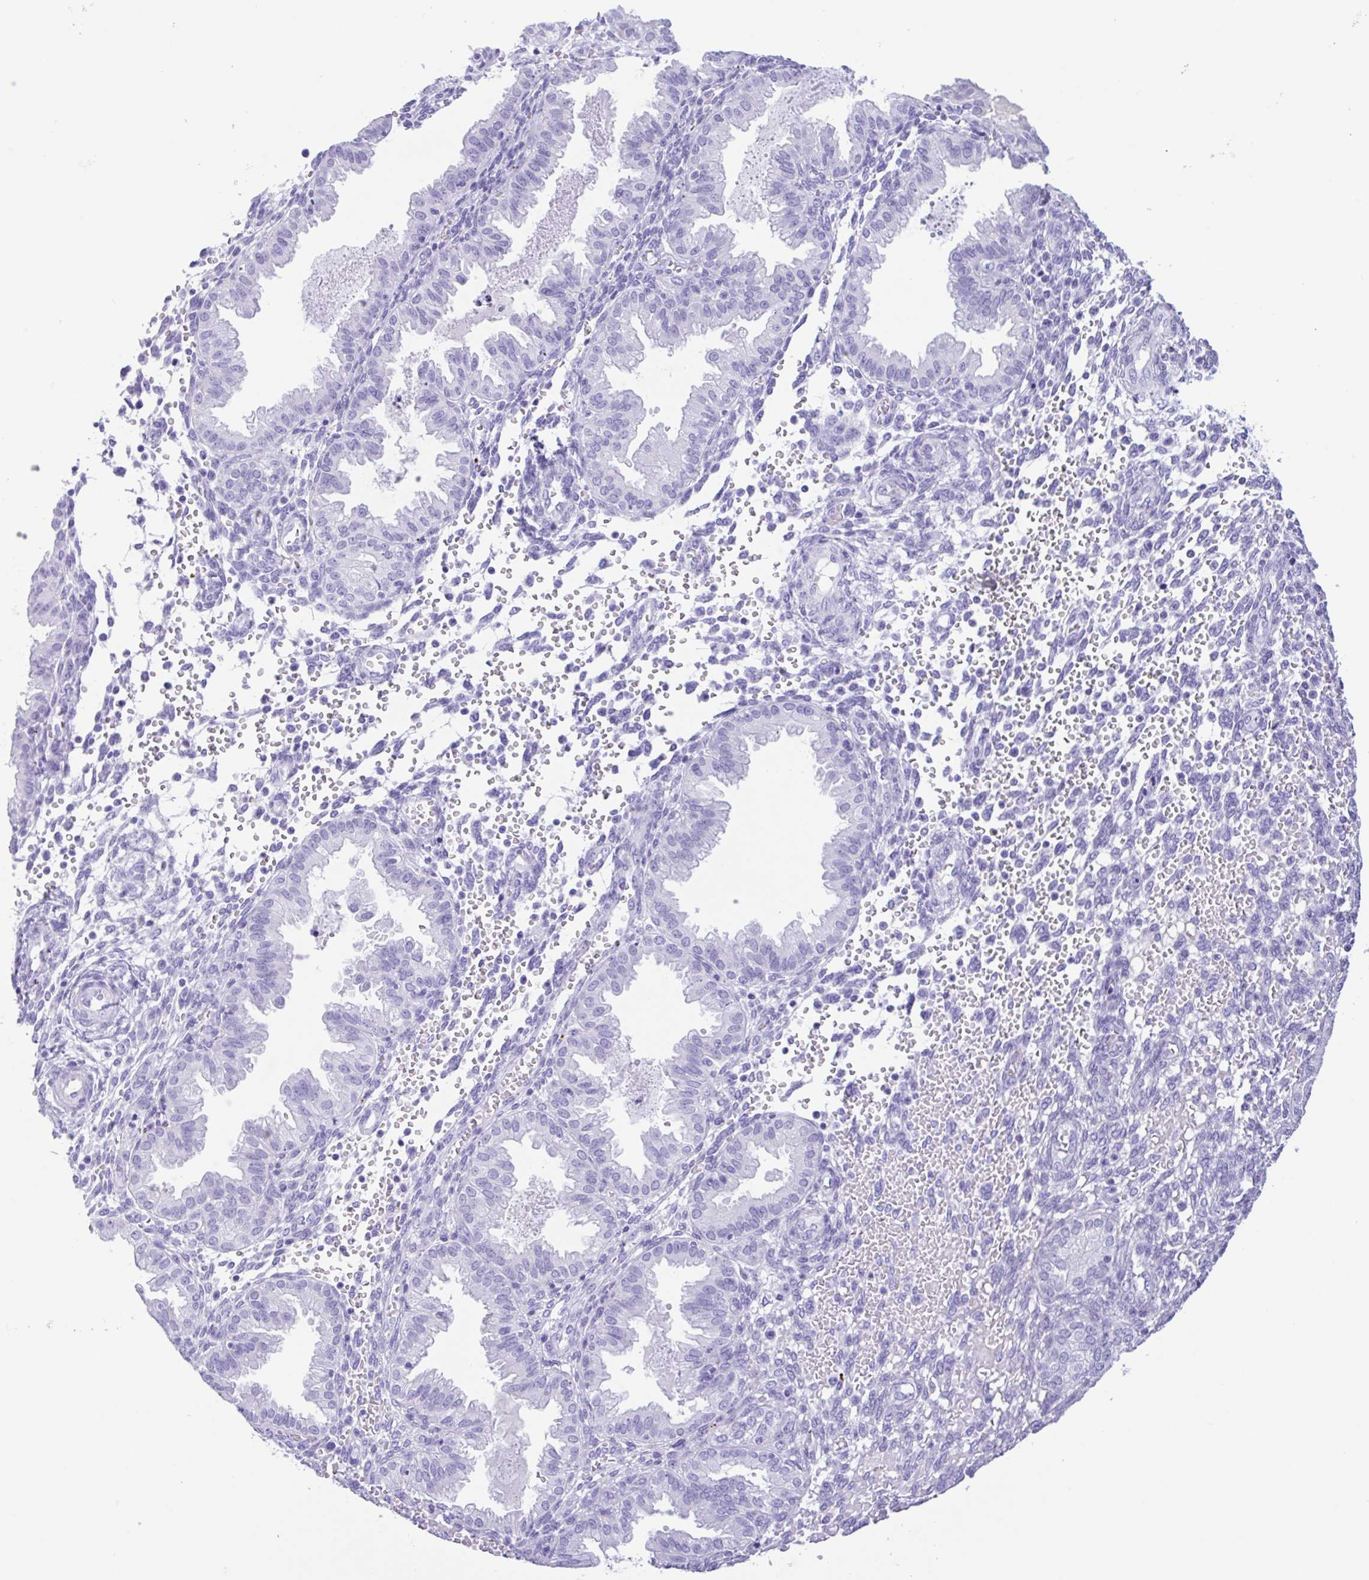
{"staining": {"intensity": "negative", "quantity": "none", "location": "none"}, "tissue": "endometrium", "cell_type": "Cells in endometrial stroma", "image_type": "normal", "snomed": [{"axis": "morphology", "description": "Normal tissue, NOS"}, {"axis": "topography", "description": "Endometrium"}], "caption": "This is an IHC micrograph of unremarkable human endometrium. There is no expression in cells in endometrial stroma.", "gene": "CPA1", "patient": {"sex": "female", "age": 33}}